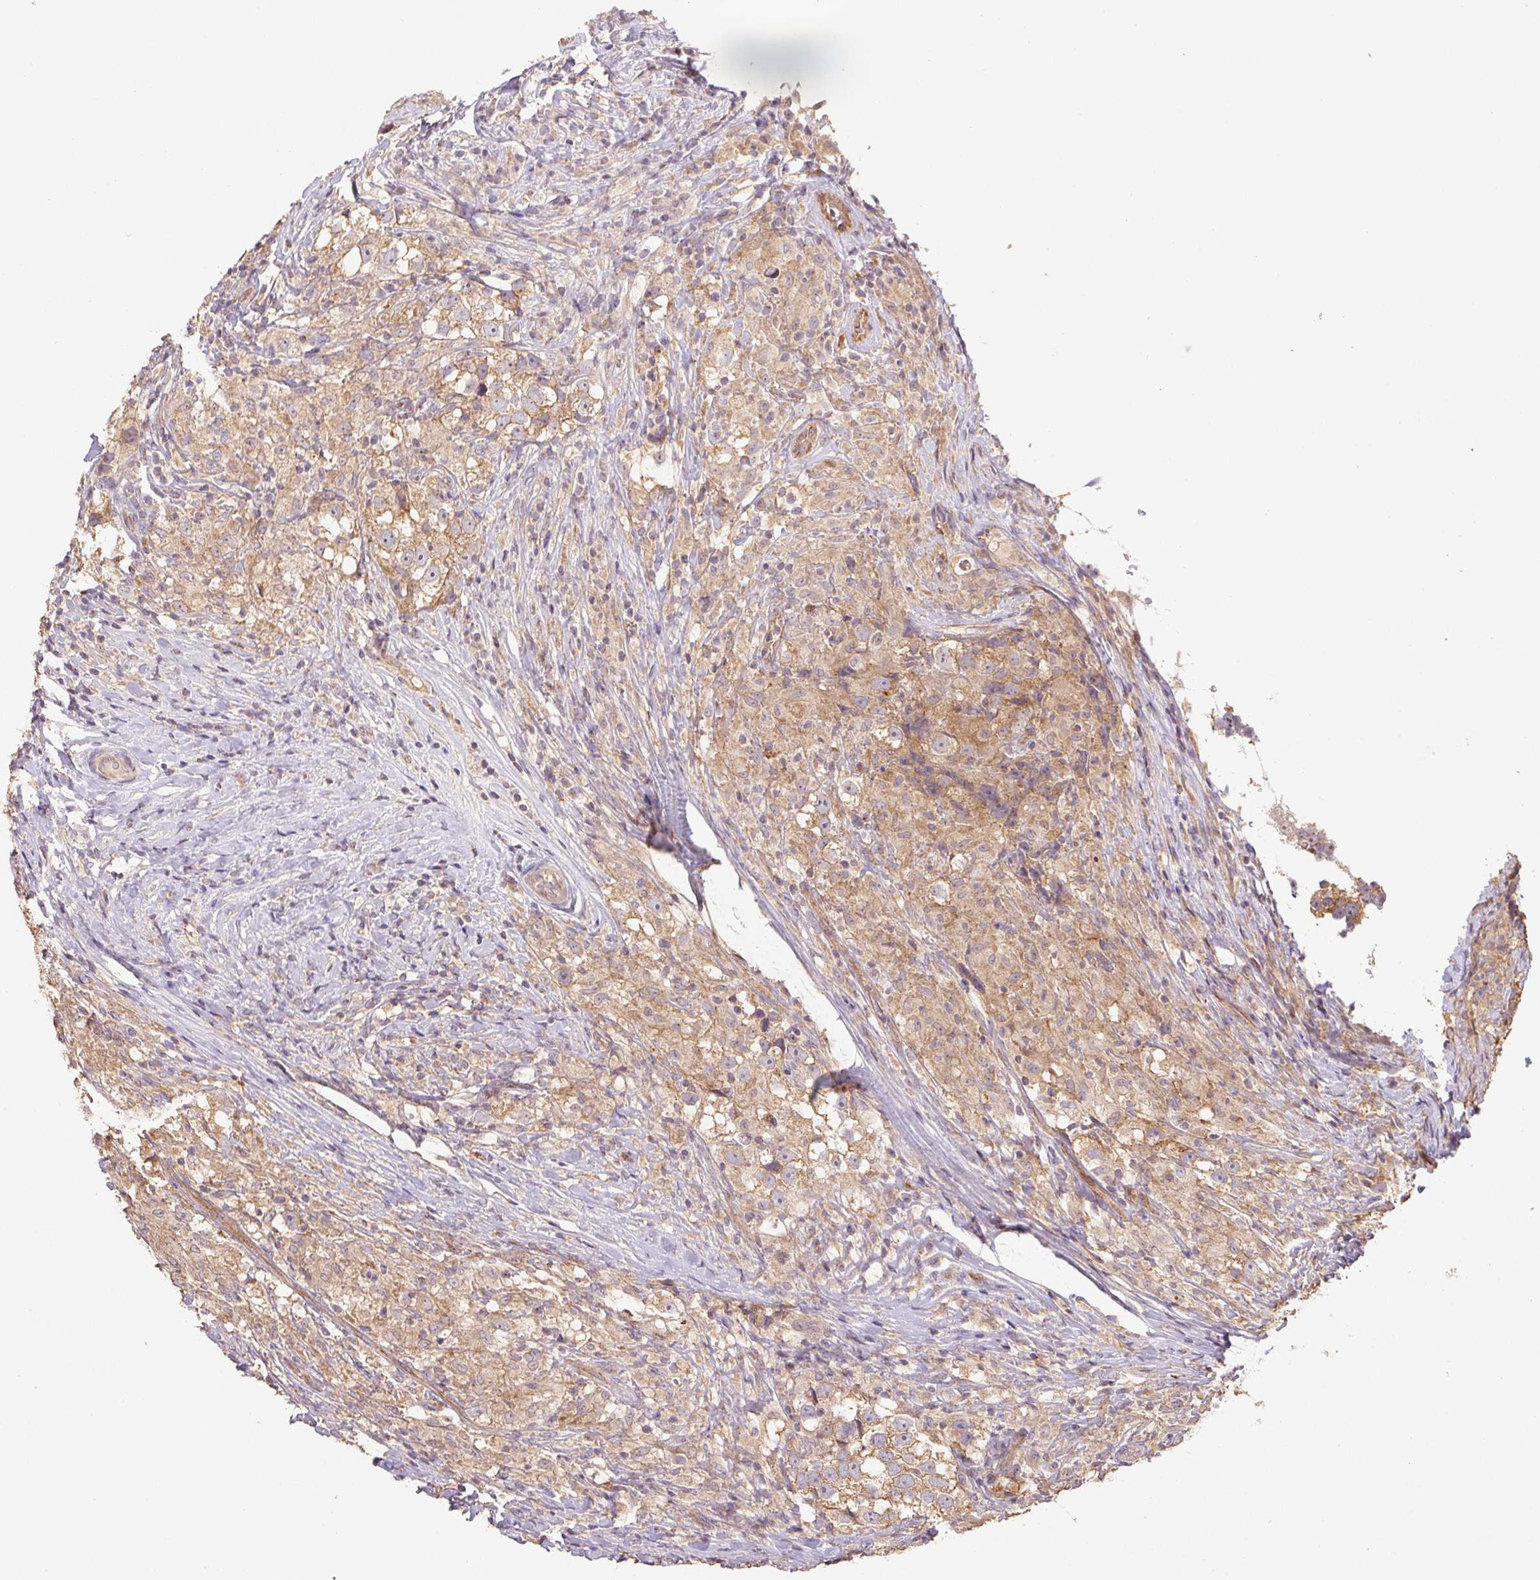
{"staining": {"intensity": "moderate", "quantity": ">75%", "location": "cytoplasmic/membranous"}, "tissue": "testis cancer", "cell_type": "Tumor cells", "image_type": "cancer", "snomed": [{"axis": "morphology", "description": "Seminoma, NOS"}, {"axis": "topography", "description": "Testis"}], "caption": "There is medium levels of moderate cytoplasmic/membranous staining in tumor cells of testis cancer (seminoma), as demonstrated by immunohistochemical staining (brown color).", "gene": "RAB11A", "patient": {"sex": "male", "age": 46}}